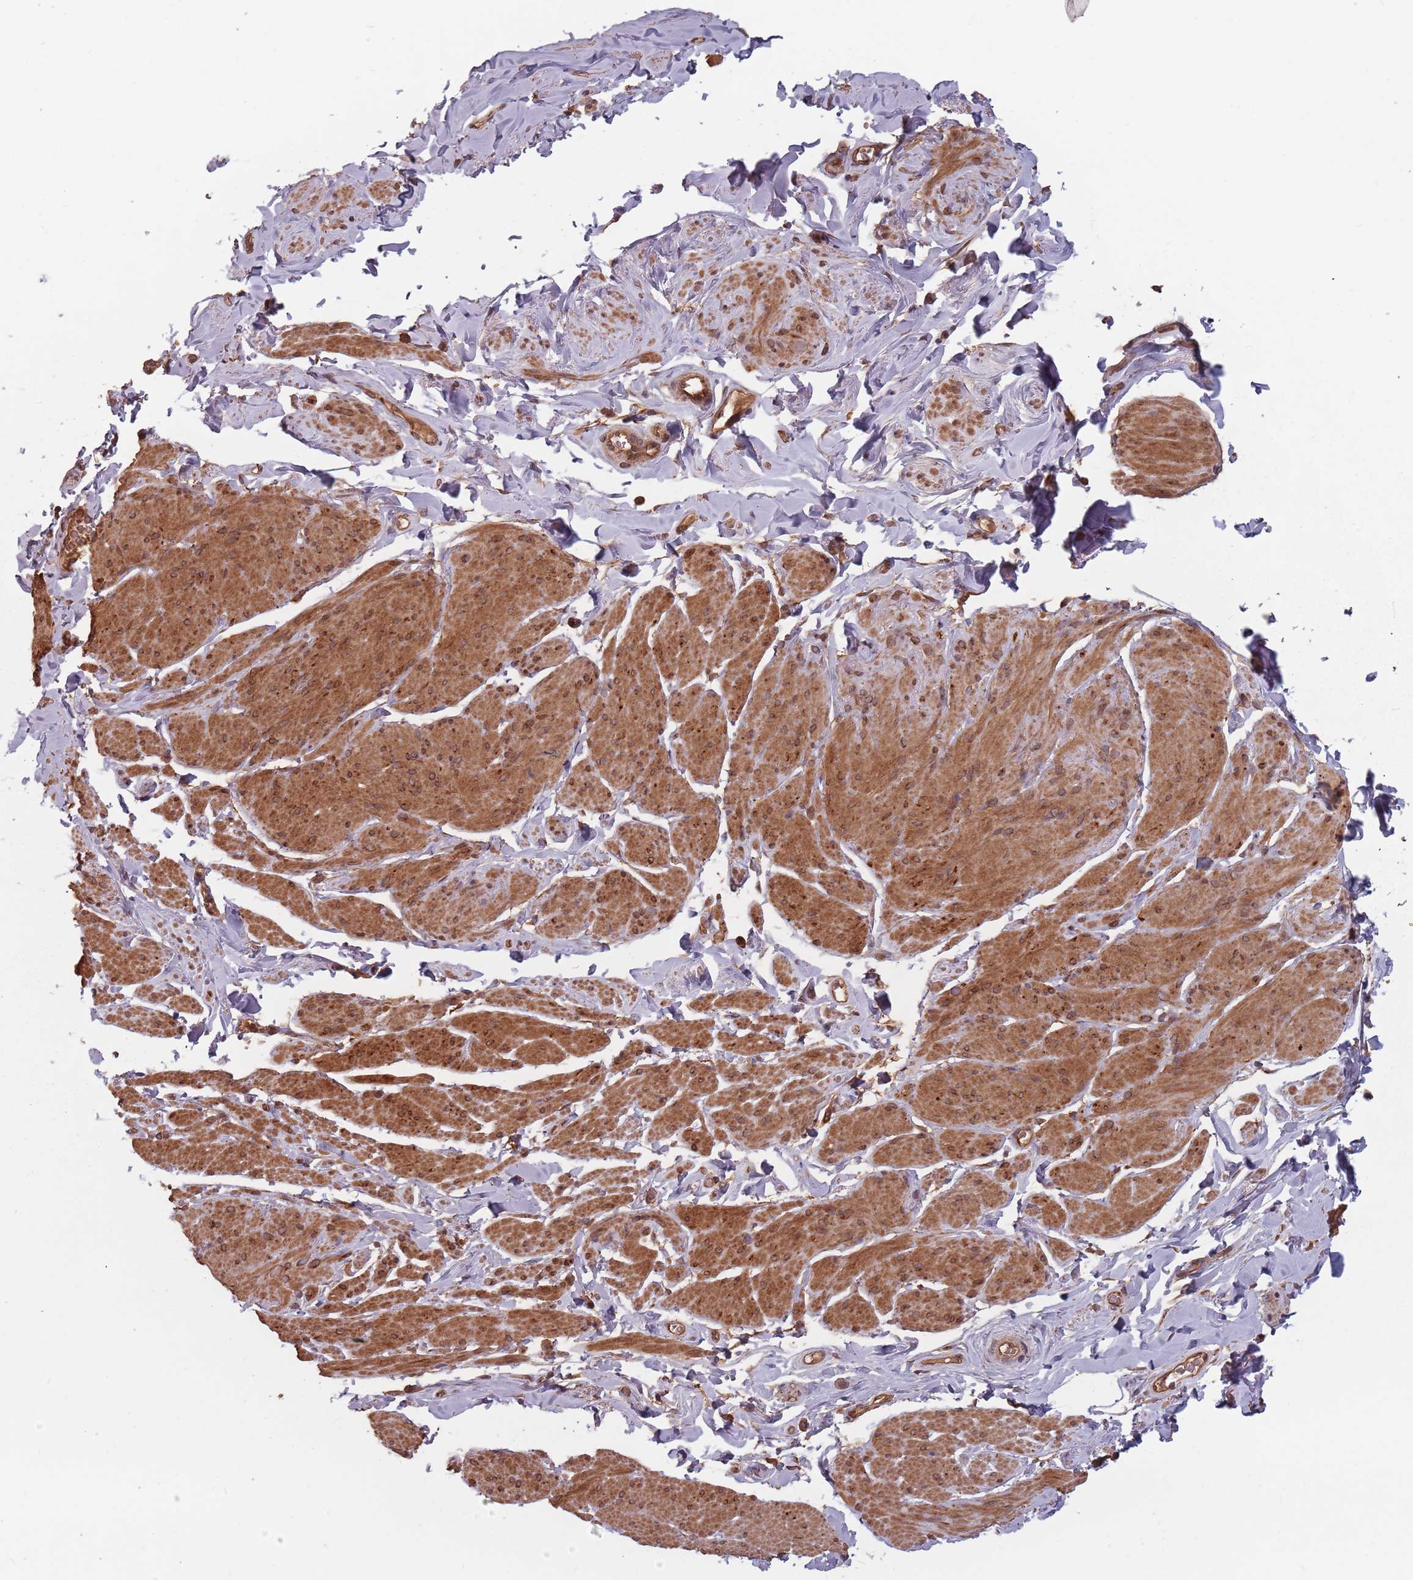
{"staining": {"intensity": "strong", "quantity": "25%-75%", "location": "cytoplasmic/membranous"}, "tissue": "smooth muscle", "cell_type": "Smooth muscle cells", "image_type": "normal", "snomed": [{"axis": "morphology", "description": "Normal tissue, NOS"}, {"axis": "topography", "description": "Smooth muscle"}, {"axis": "topography", "description": "Peripheral nerve tissue"}], "caption": "Immunohistochemistry (IHC) (DAB) staining of normal human smooth muscle shows strong cytoplasmic/membranous protein staining in about 25%-75% of smooth muscle cells.", "gene": "C3orf14", "patient": {"sex": "male", "age": 69}}